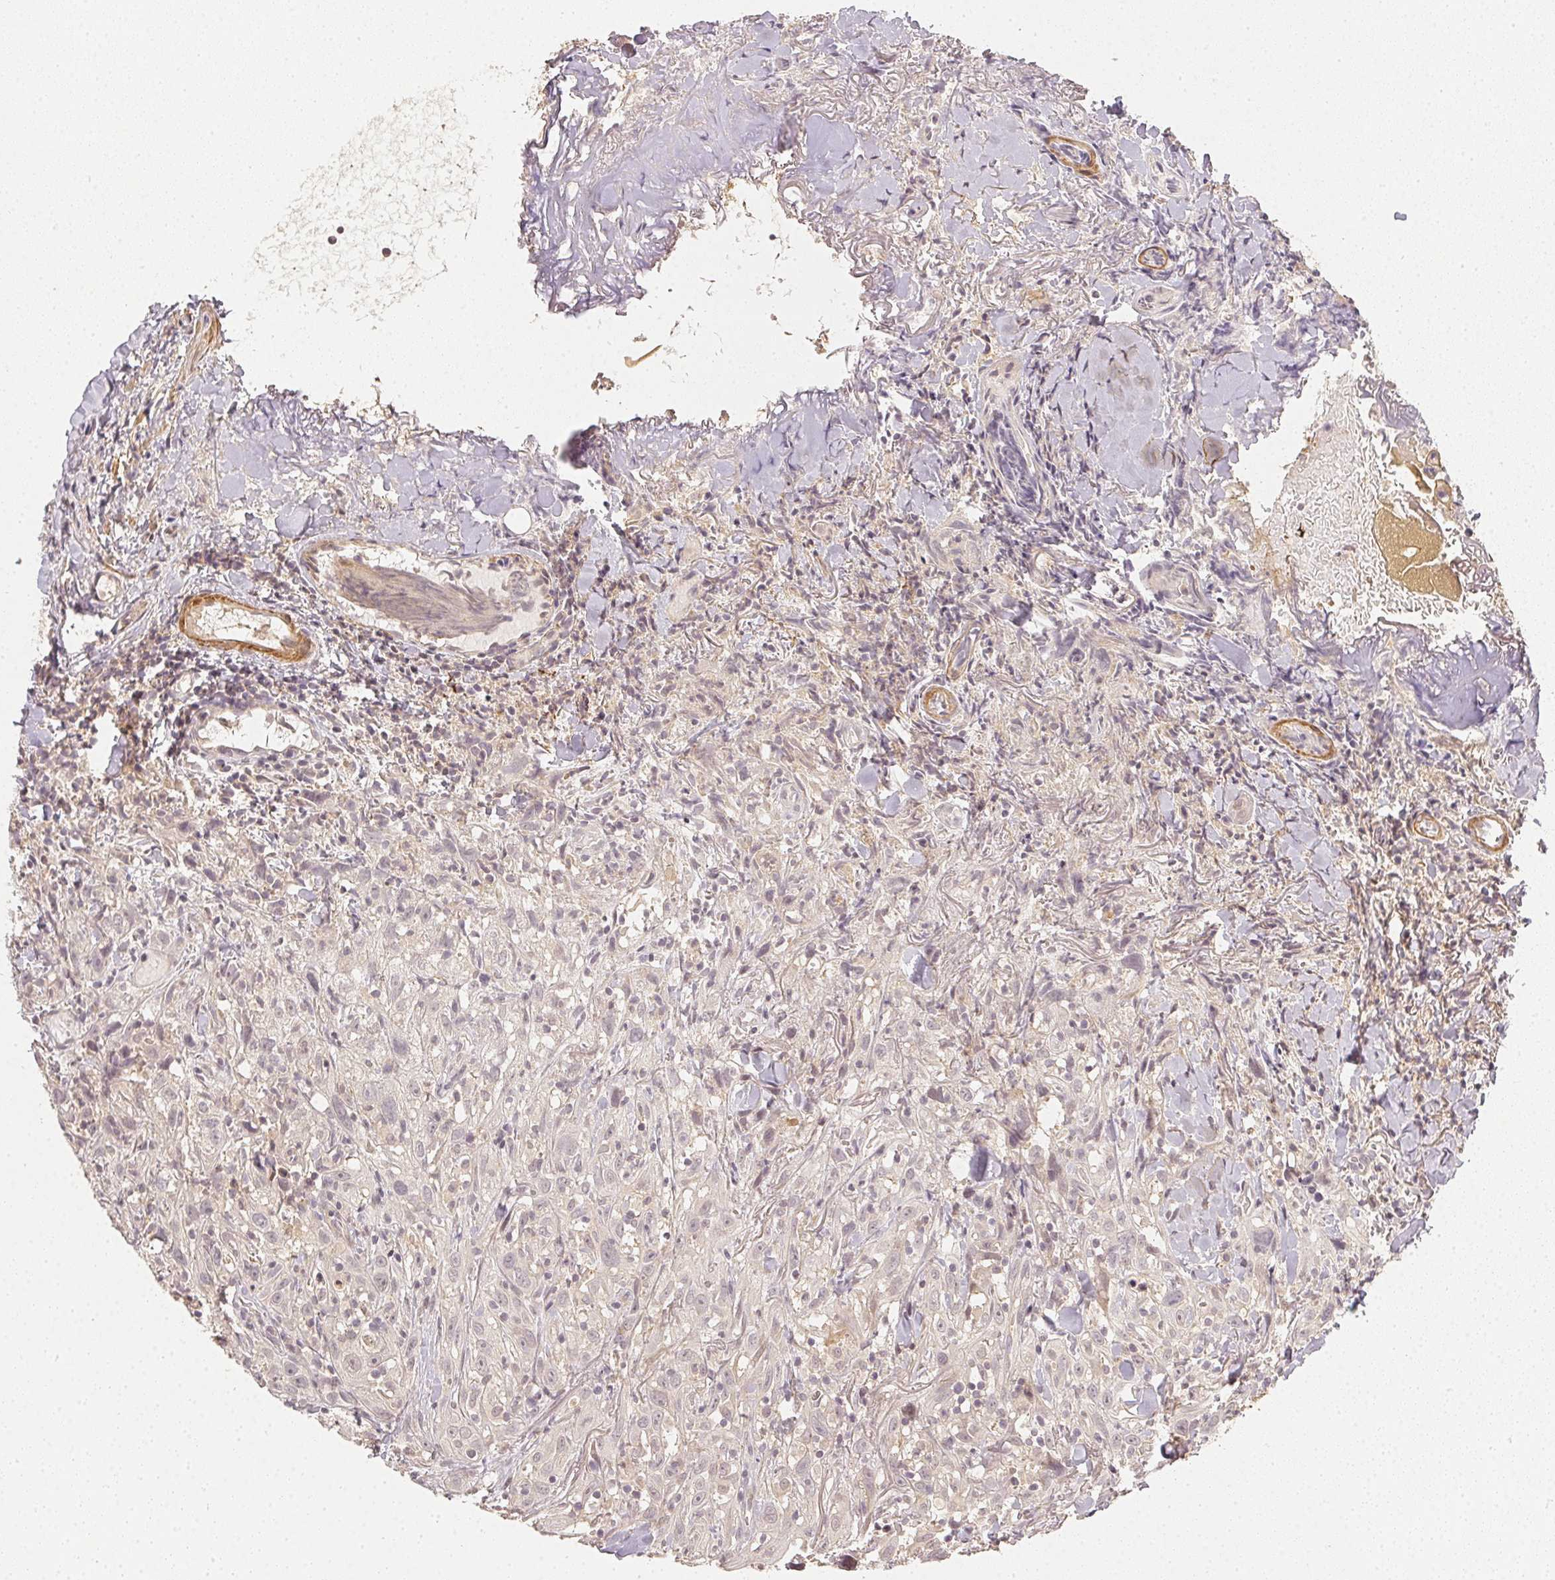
{"staining": {"intensity": "negative", "quantity": "none", "location": "none"}, "tissue": "head and neck cancer", "cell_type": "Tumor cells", "image_type": "cancer", "snomed": [{"axis": "morphology", "description": "Squamous cell carcinoma, NOS"}, {"axis": "topography", "description": "Head-Neck"}], "caption": "A high-resolution micrograph shows immunohistochemistry staining of head and neck squamous cell carcinoma, which demonstrates no significant positivity in tumor cells.", "gene": "SERPINE1", "patient": {"sex": "female", "age": 95}}